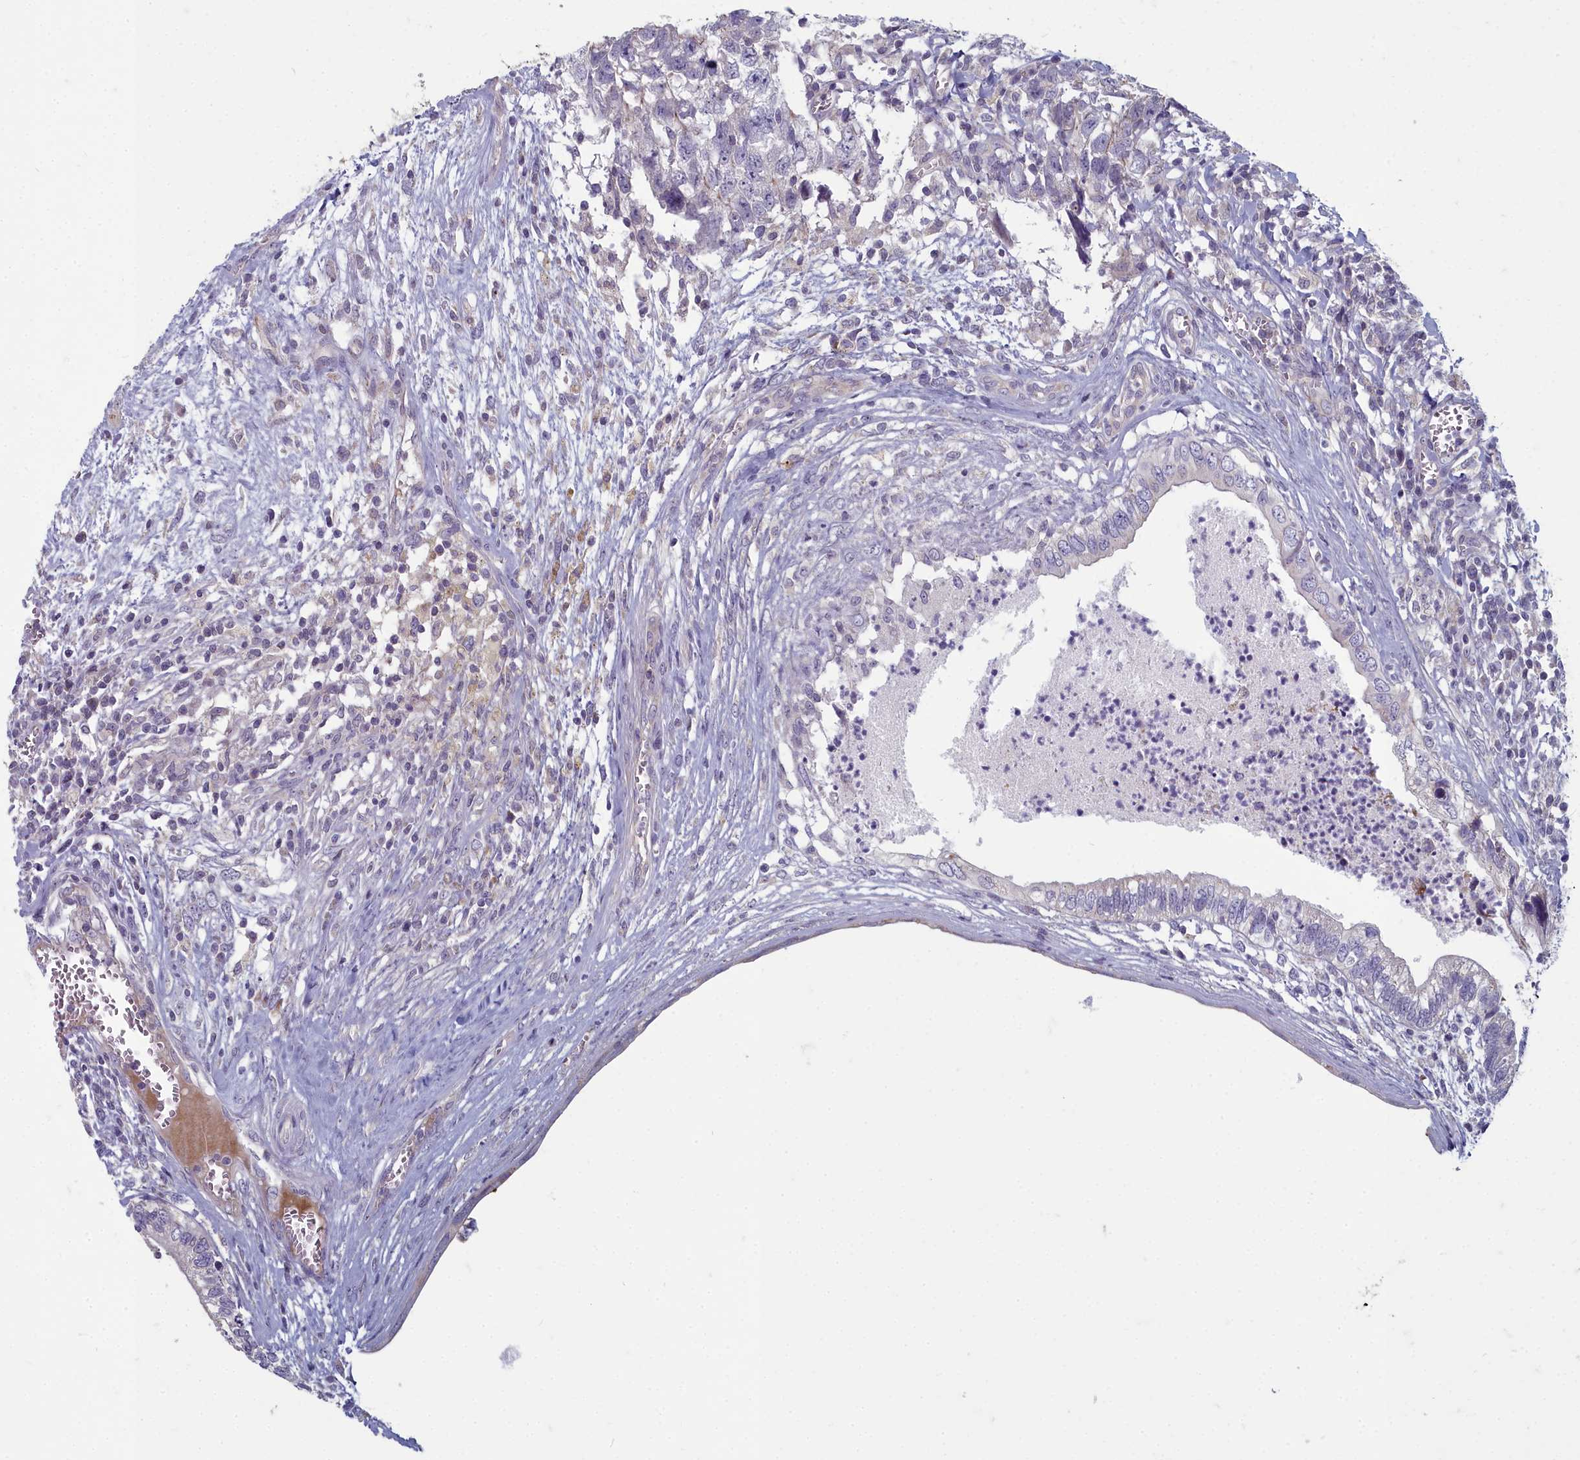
{"staining": {"intensity": "negative", "quantity": "none", "location": "none"}, "tissue": "testis cancer", "cell_type": "Tumor cells", "image_type": "cancer", "snomed": [{"axis": "morphology", "description": "Seminoma, NOS"}, {"axis": "morphology", "description": "Carcinoma, Embryonal, NOS"}, {"axis": "topography", "description": "Testis"}], "caption": "IHC of testis embryonal carcinoma demonstrates no staining in tumor cells.", "gene": "INSYN2A", "patient": {"sex": "male", "age": 29}}